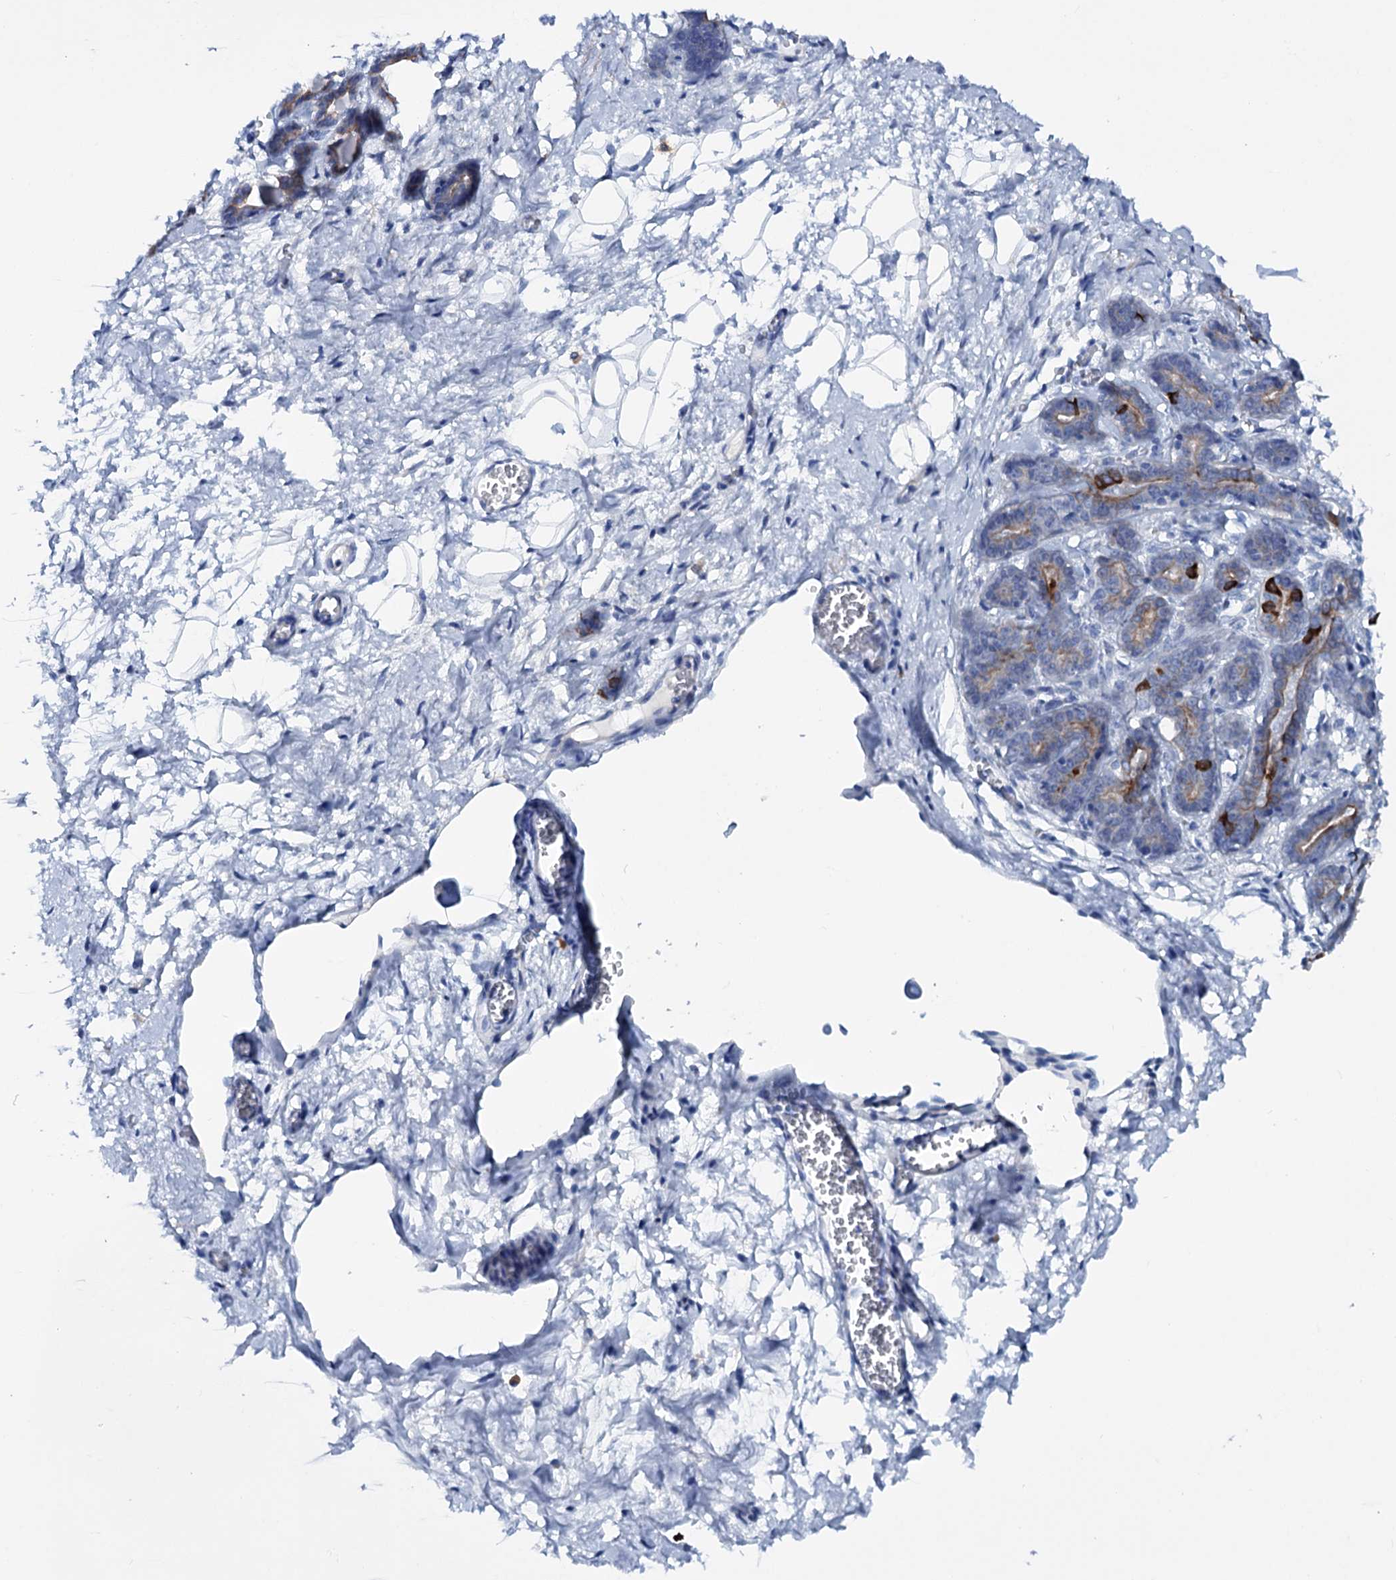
{"staining": {"intensity": "negative", "quantity": "none", "location": "none"}, "tissue": "breast", "cell_type": "Adipocytes", "image_type": "normal", "snomed": [{"axis": "morphology", "description": "Normal tissue, NOS"}, {"axis": "topography", "description": "Breast"}], "caption": "The micrograph reveals no staining of adipocytes in unremarkable breast.", "gene": "FAAP20", "patient": {"sex": "female", "age": 27}}